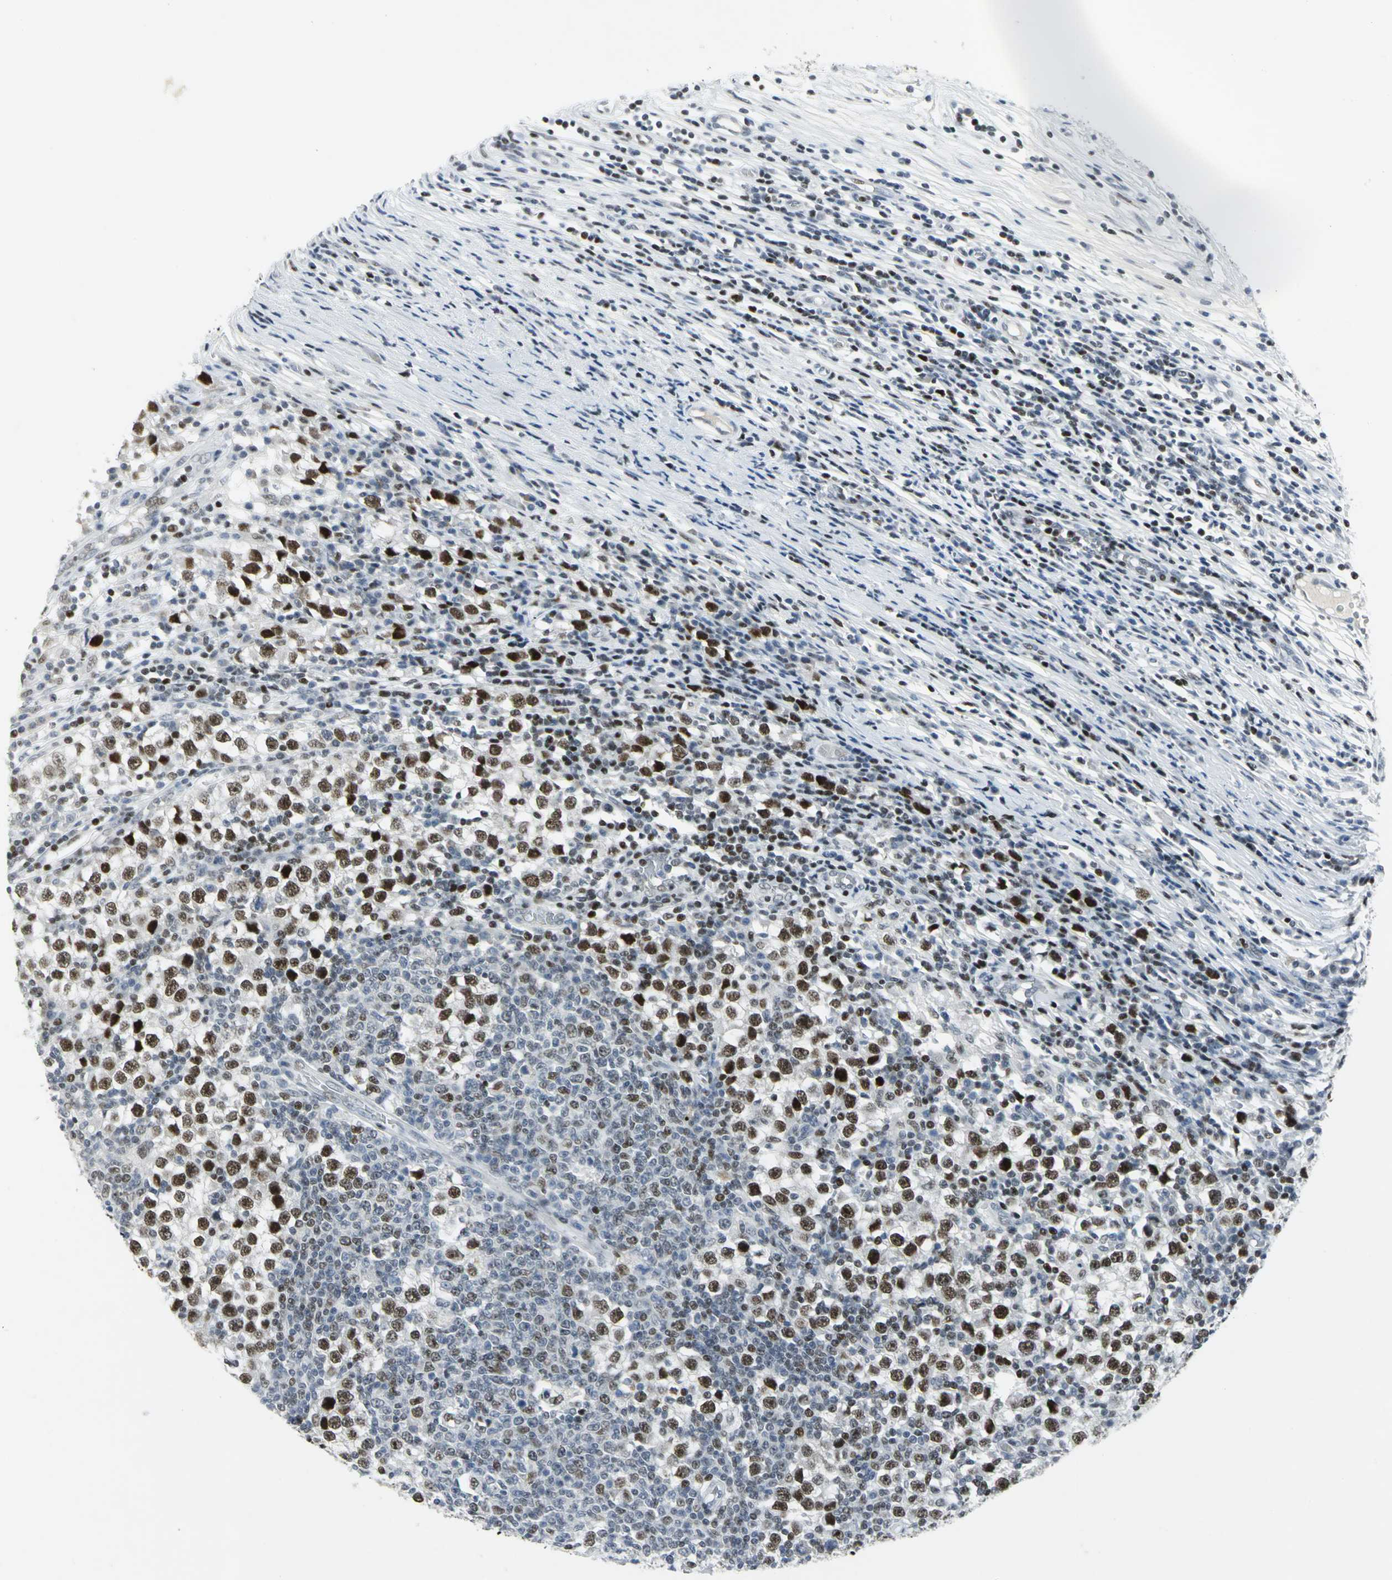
{"staining": {"intensity": "strong", "quantity": "25%-75%", "location": "nuclear"}, "tissue": "testis cancer", "cell_type": "Tumor cells", "image_type": "cancer", "snomed": [{"axis": "morphology", "description": "Seminoma, NOS"}, {"axis": "topography", "description": "Testis"}], "caption": "Seminoma (testis) was stained to show a protein in brown. There is high levels of strong nuclear expression in approximately 25%-75% of tumor cells.", "gene": "RPA1", "patient": {"sex": "male", "age": 65}}